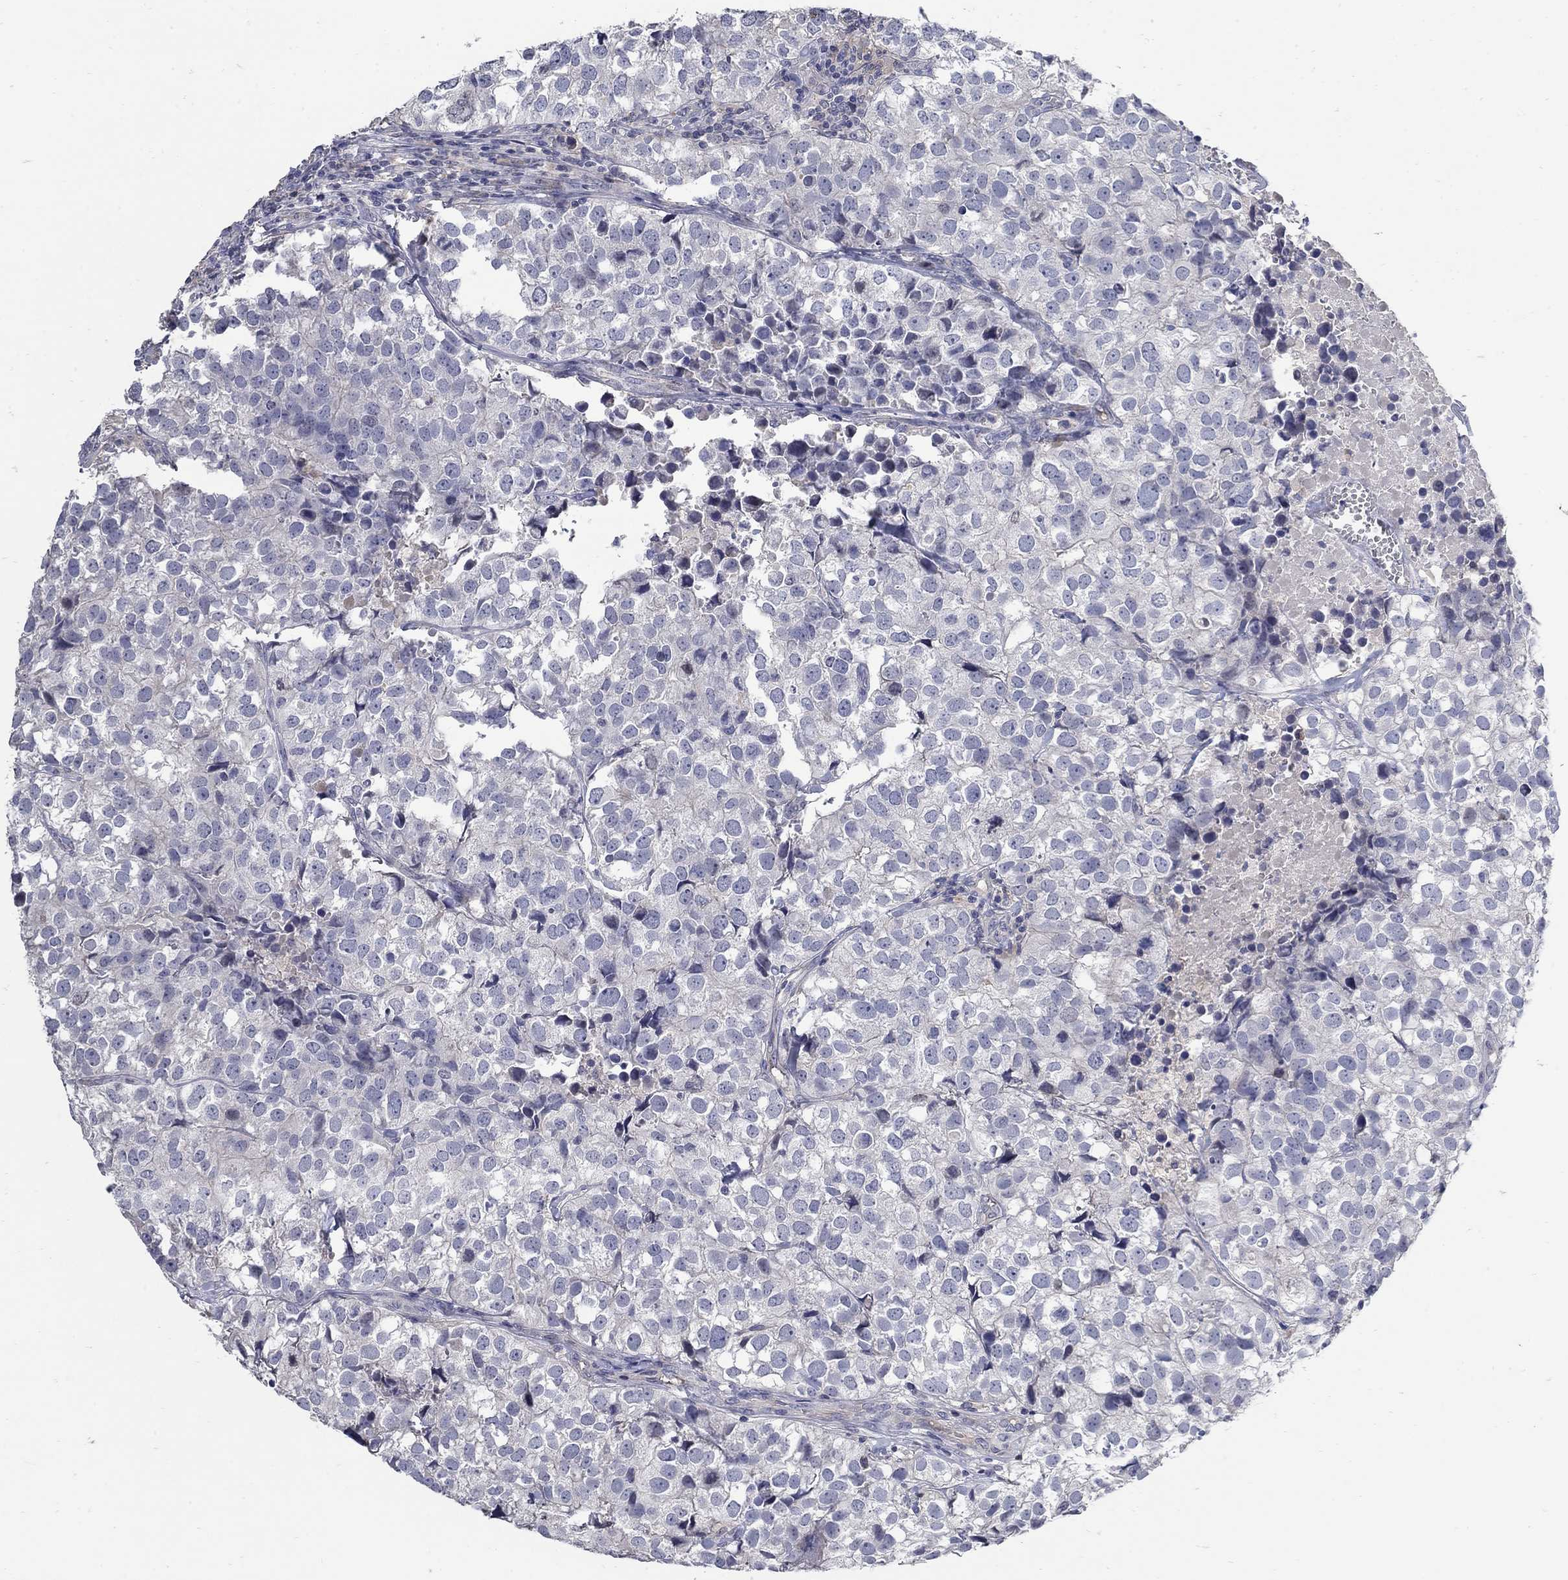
{"staining": {"intensity": "negative", "quantity": "none", "location": "none"}, "tissue": "breast cancer", "cell_type": "Tumor cells", "image_type": "cancer", "snomed": [{"axis": "morphology", "description": "Duct carcinoma"}, {"axis": "topography", "description": "Breast"}], "caption": "The image shows no significant expression in tumor cells of breast cancer. The staining was performed using DAB (3,3'-diaminobenzidine) to visualize the protein expression in brown, while the nuclei were stained in blue with hematoxylin (Magnification: 20x).", "gene": "CETN1", "patient": {"sex": "female", "age": 30}}